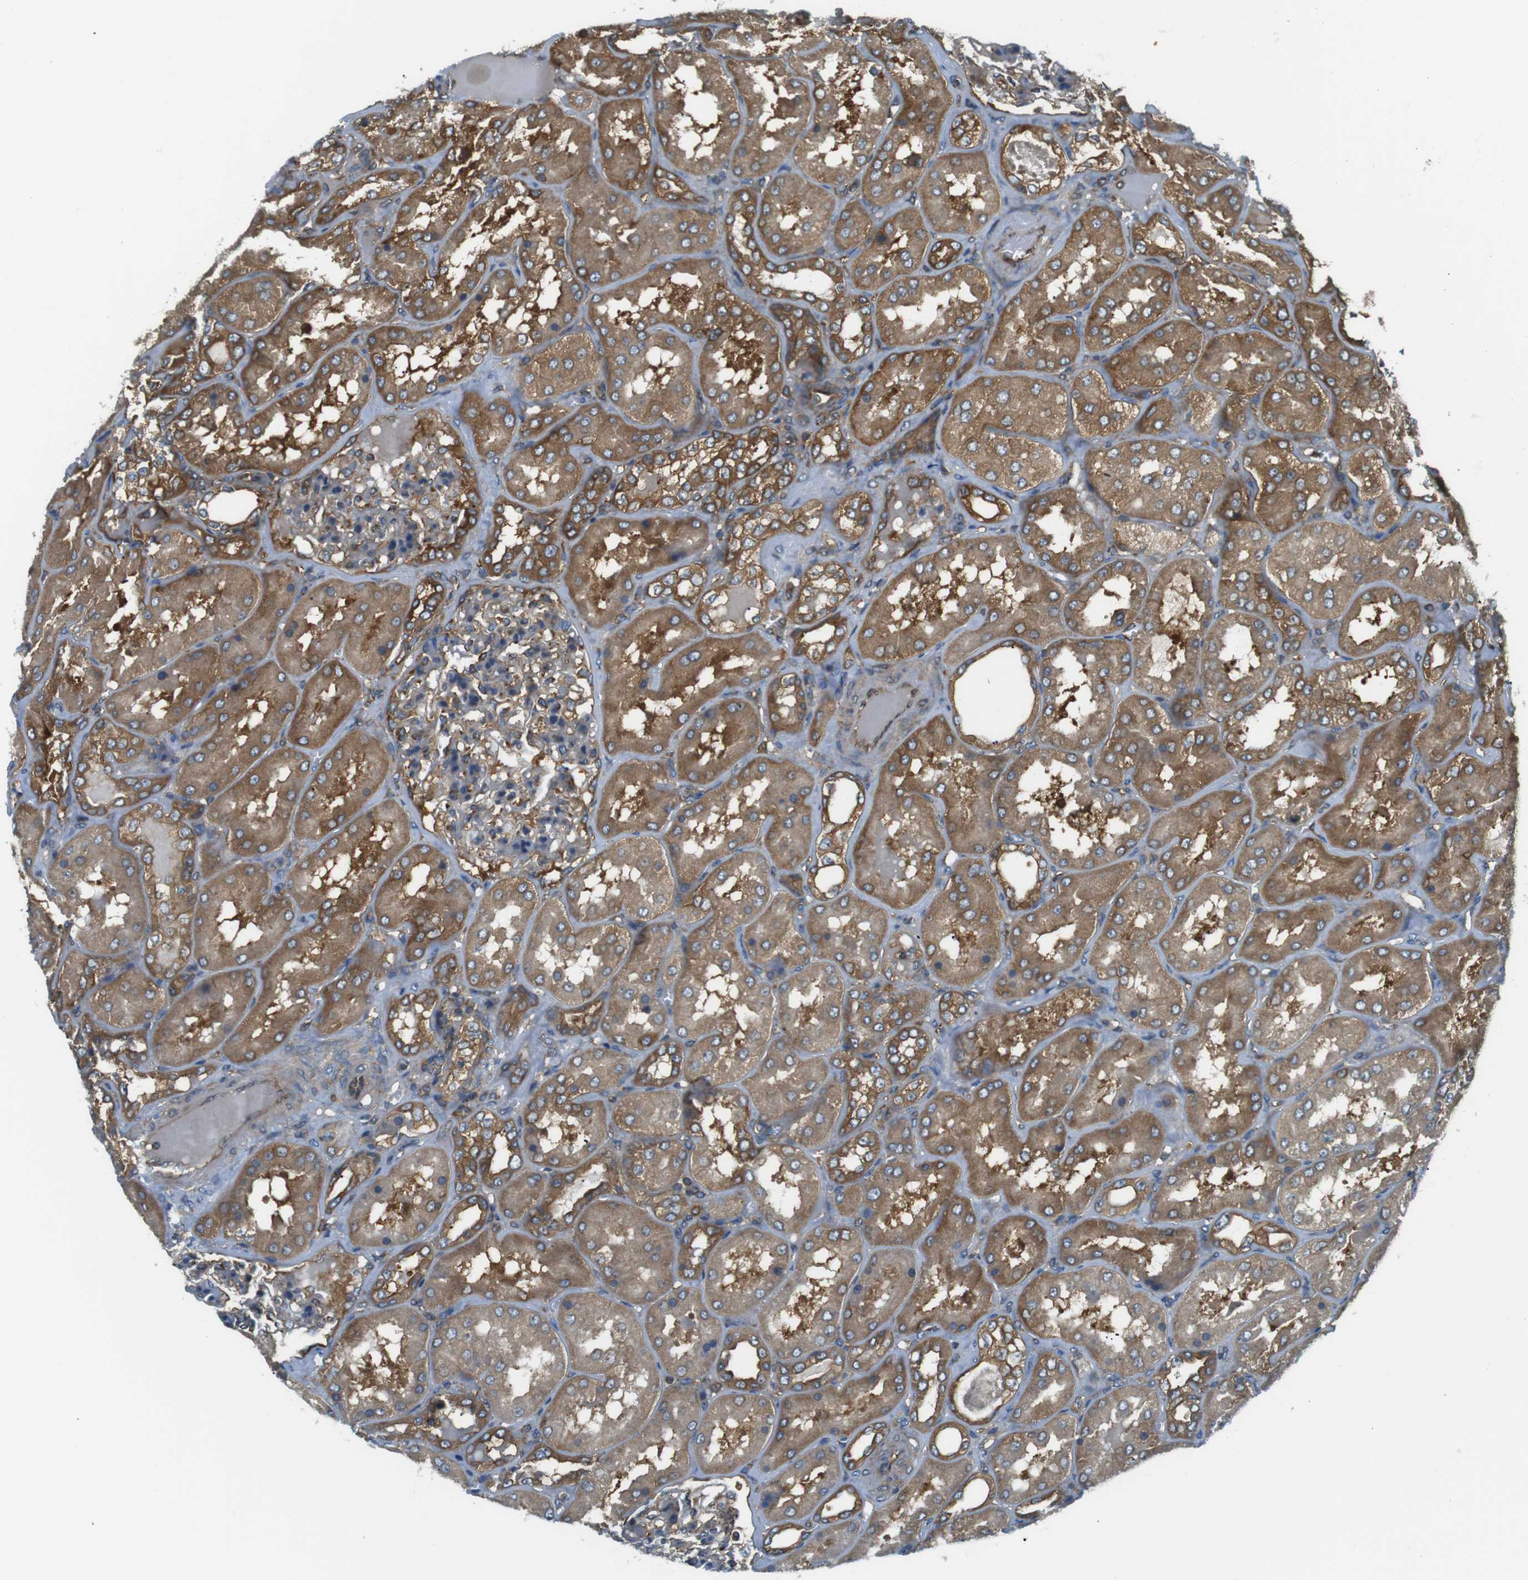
{"staining": {"intensity": "moderate", "quantity": ">75%", "location": "cytoplasmic/membranous"}, "tissue": "kidney", "cell_type": "Cells in glomeruli", "image_type": "normal", "snomed": [{"axis": "morphology", "description": "Normal tissue, NOS"}, {"axis": "topography", "description": "Kidney"}], "caption": "IHC image of normal kidney: human kidney stained using immunohistochemistry exhibits medium levels of moderate protein expression localized specifically in the cytoplasmic/membranous of cells in glomeruli, appearing as a cytoplasmic/membranous brown color.", "gene": "TSC1", "patient": {"sex": "female", "age": 56}}